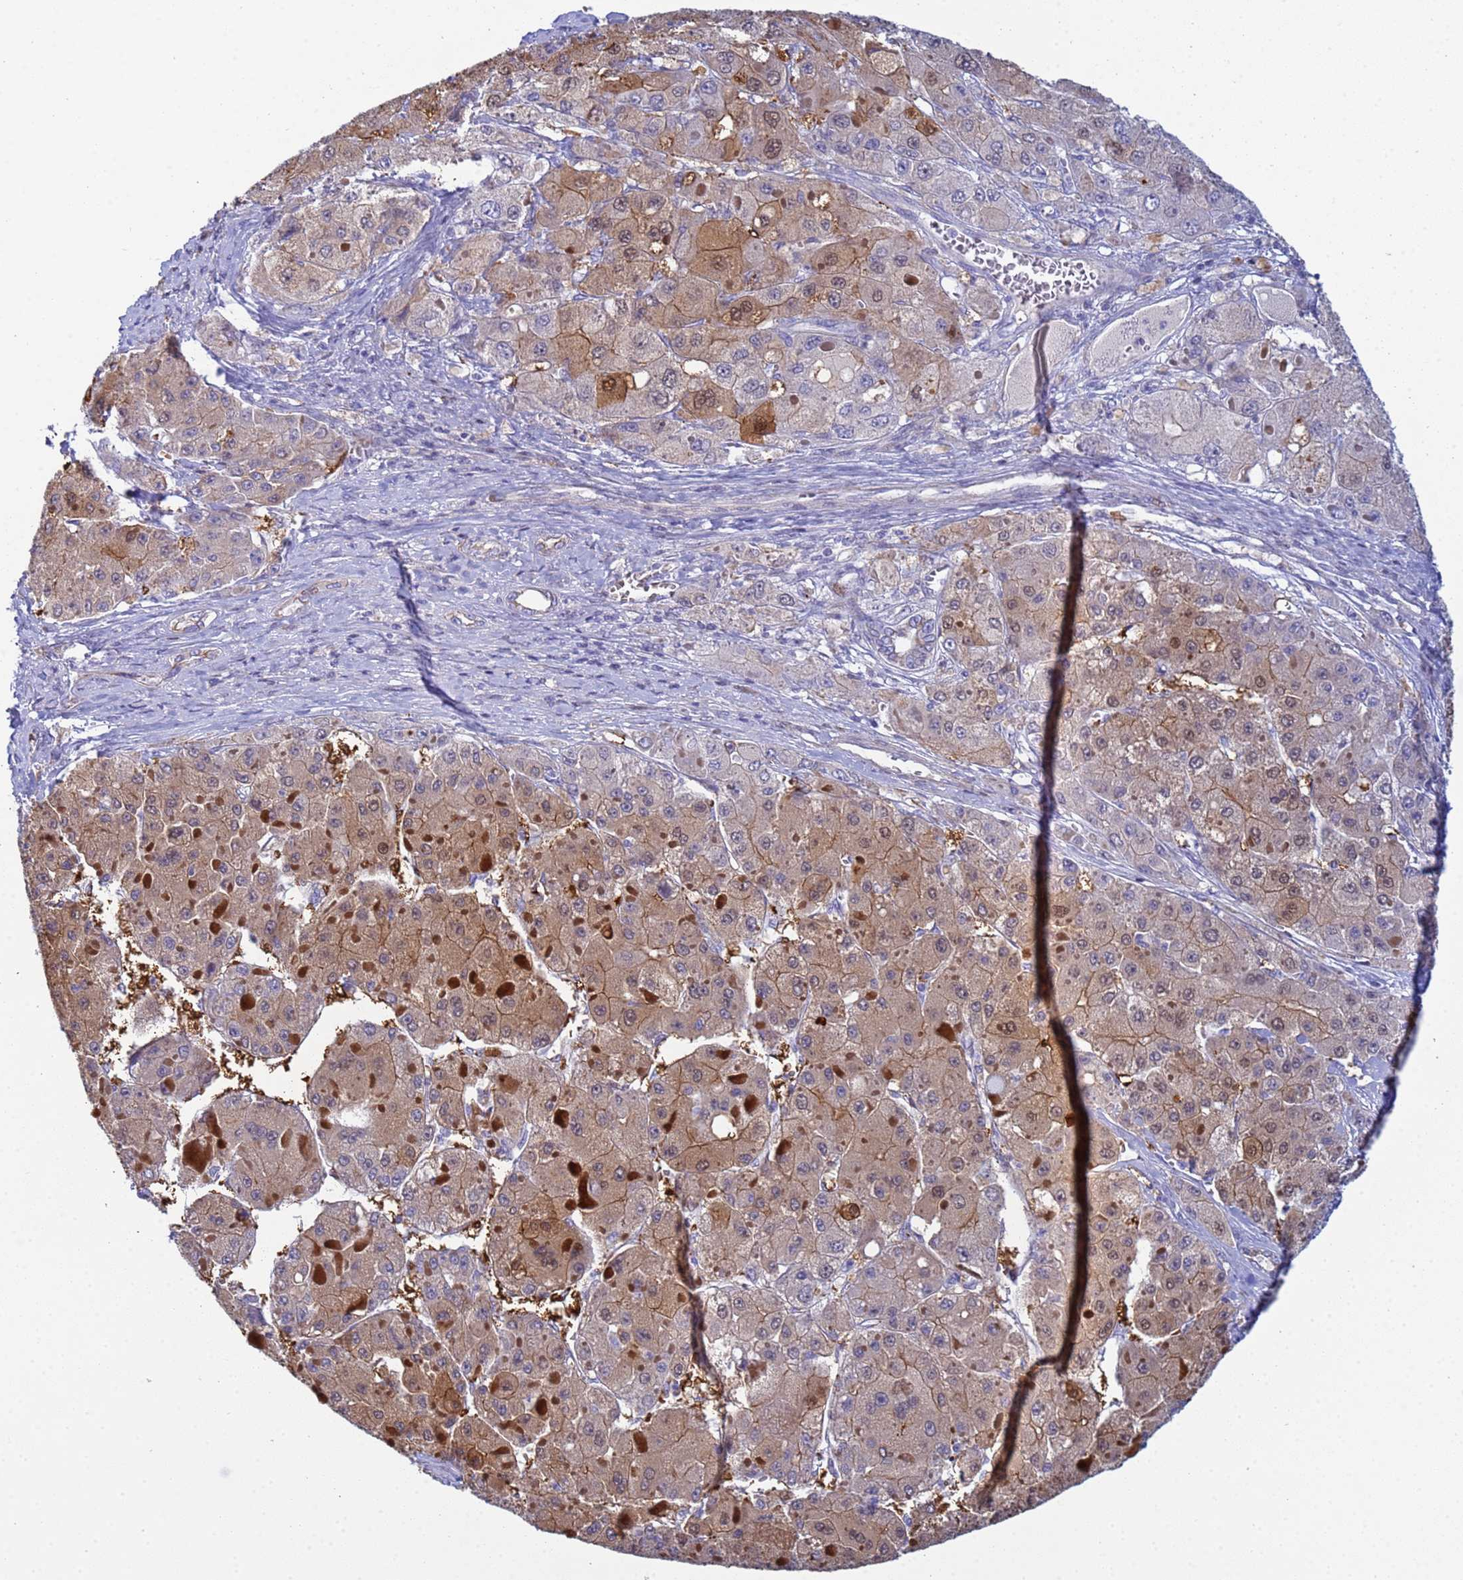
{"staining": {"intensity": "moderate", "quantity": "25%-75%", "location": "cytoplasmic/membranous,nuclear"}, "tissue": "liver cancer", "cell_type": "Tumor cells", "image_type": "cancer", "snomed": [{"axis": "morphology", "description": "Carcinoma, Hepatocellular, NOS"}, {"axis": "topography", "description": "Liver"}], "caption": "Liver cancer was stained to show a protein in brown. There is medium levels of moderate cytoplasmic/membranous and nuclear positivity in approximately 25%-75% of tumor cells. (DAB = brown stain, brightfield microscopy at high magnification).", "gene": "PPP6R1", "patient": {"sex": "female", "age": 73}}